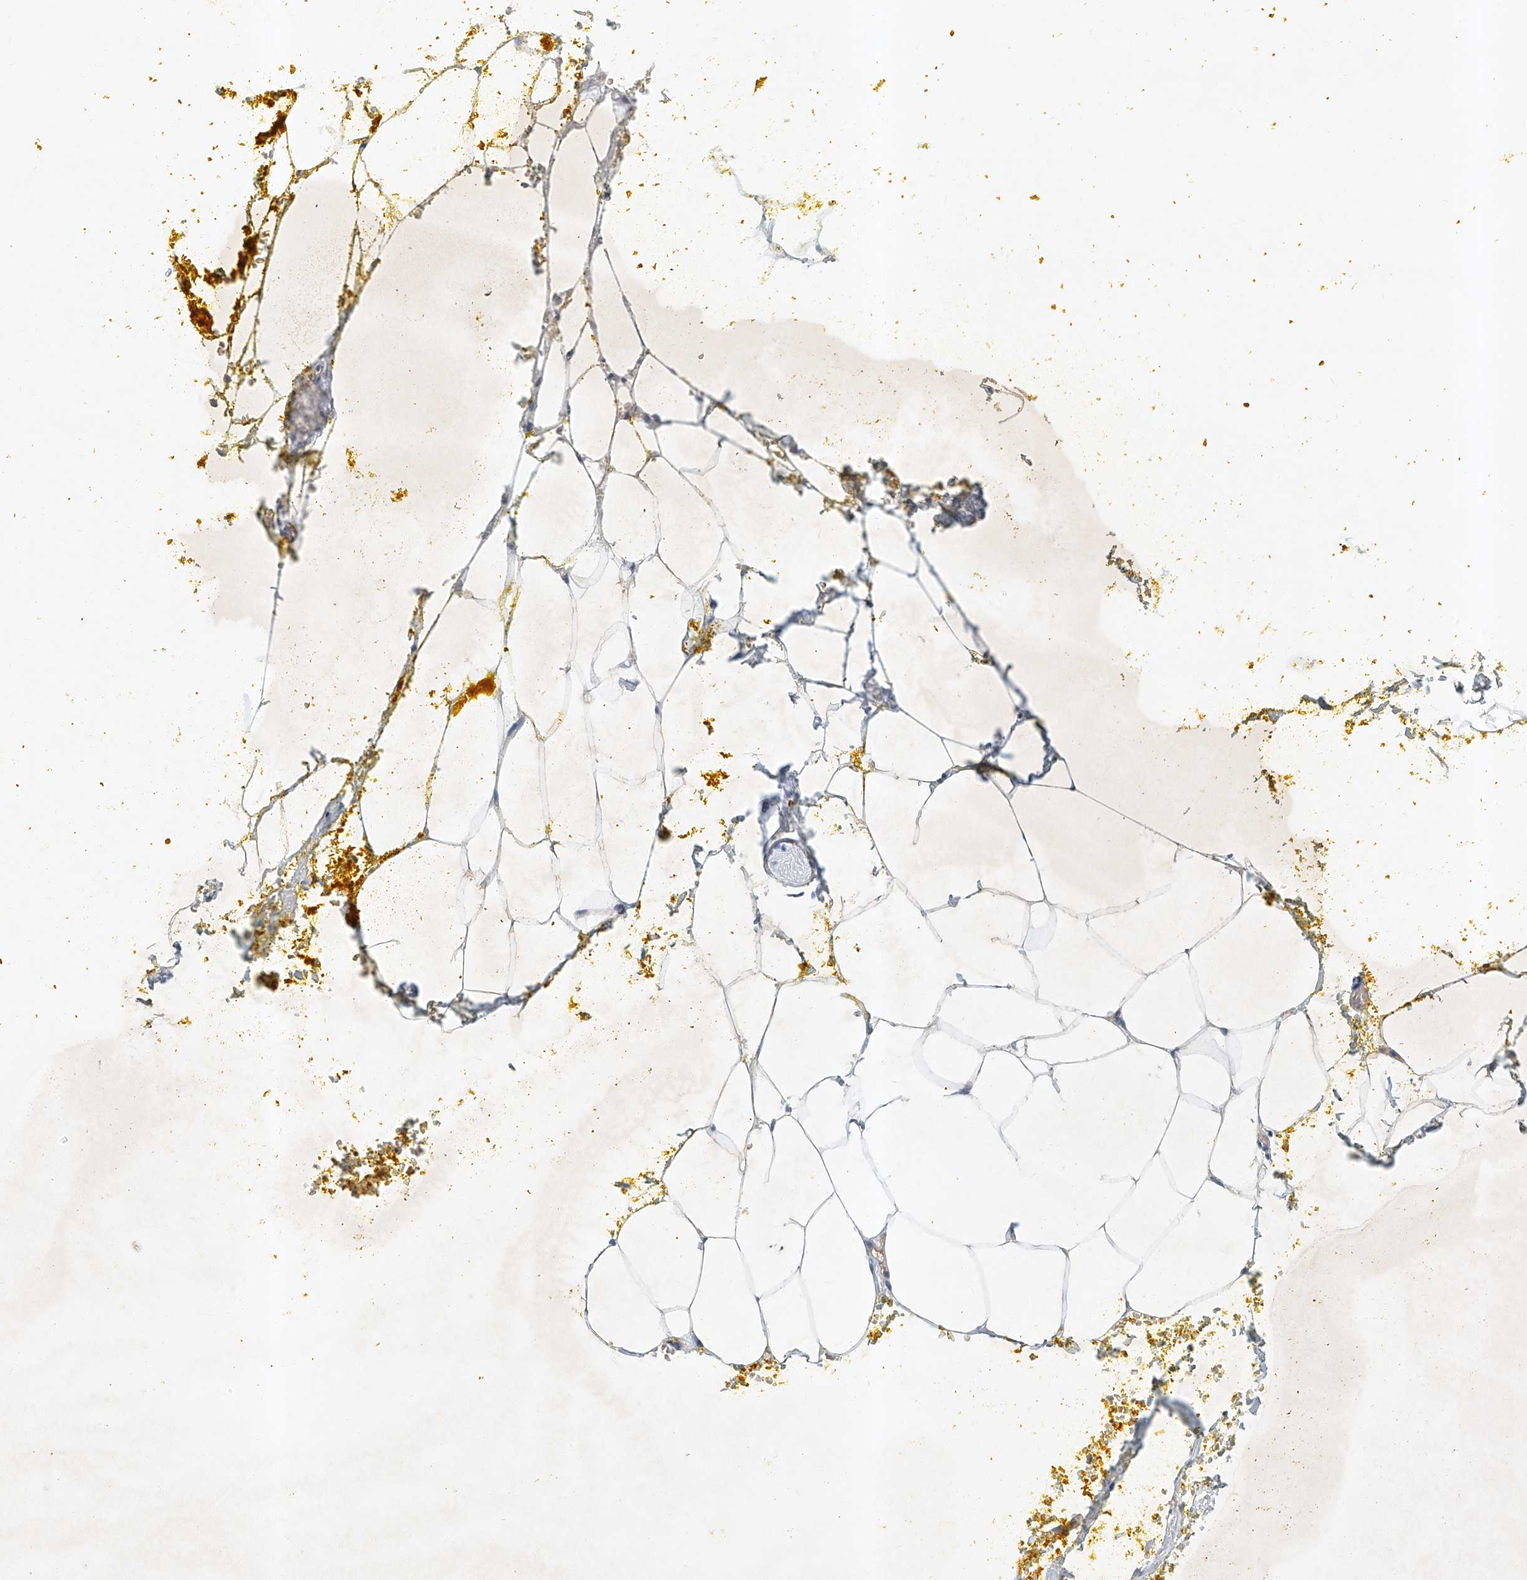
{"staining": {"intensity": "negative", "quantity": "none", "location": "none"}, "tissue": "adipose tissue", "cell_type": "Adipocytes", "image_type": "normal", "snomed": [{"axis": "morphology", "description": "Normal tissue, NOS"}, {"axis": "morphology", "description": "Adenocarcinoma, Low grade"}, {"axis": "topography", "description": "Prostate"}, {"axis": "topography", "description": "Peripheral nerve tissue"}], "caption": "A high-resolution histopathology image shows immunohistochemistry (IHC) staining of benign adipose tissue, which displays no significant expression in adipocytes.", "gene": "CARMIL1", "patient": {"sex": "male", "age": 63}}